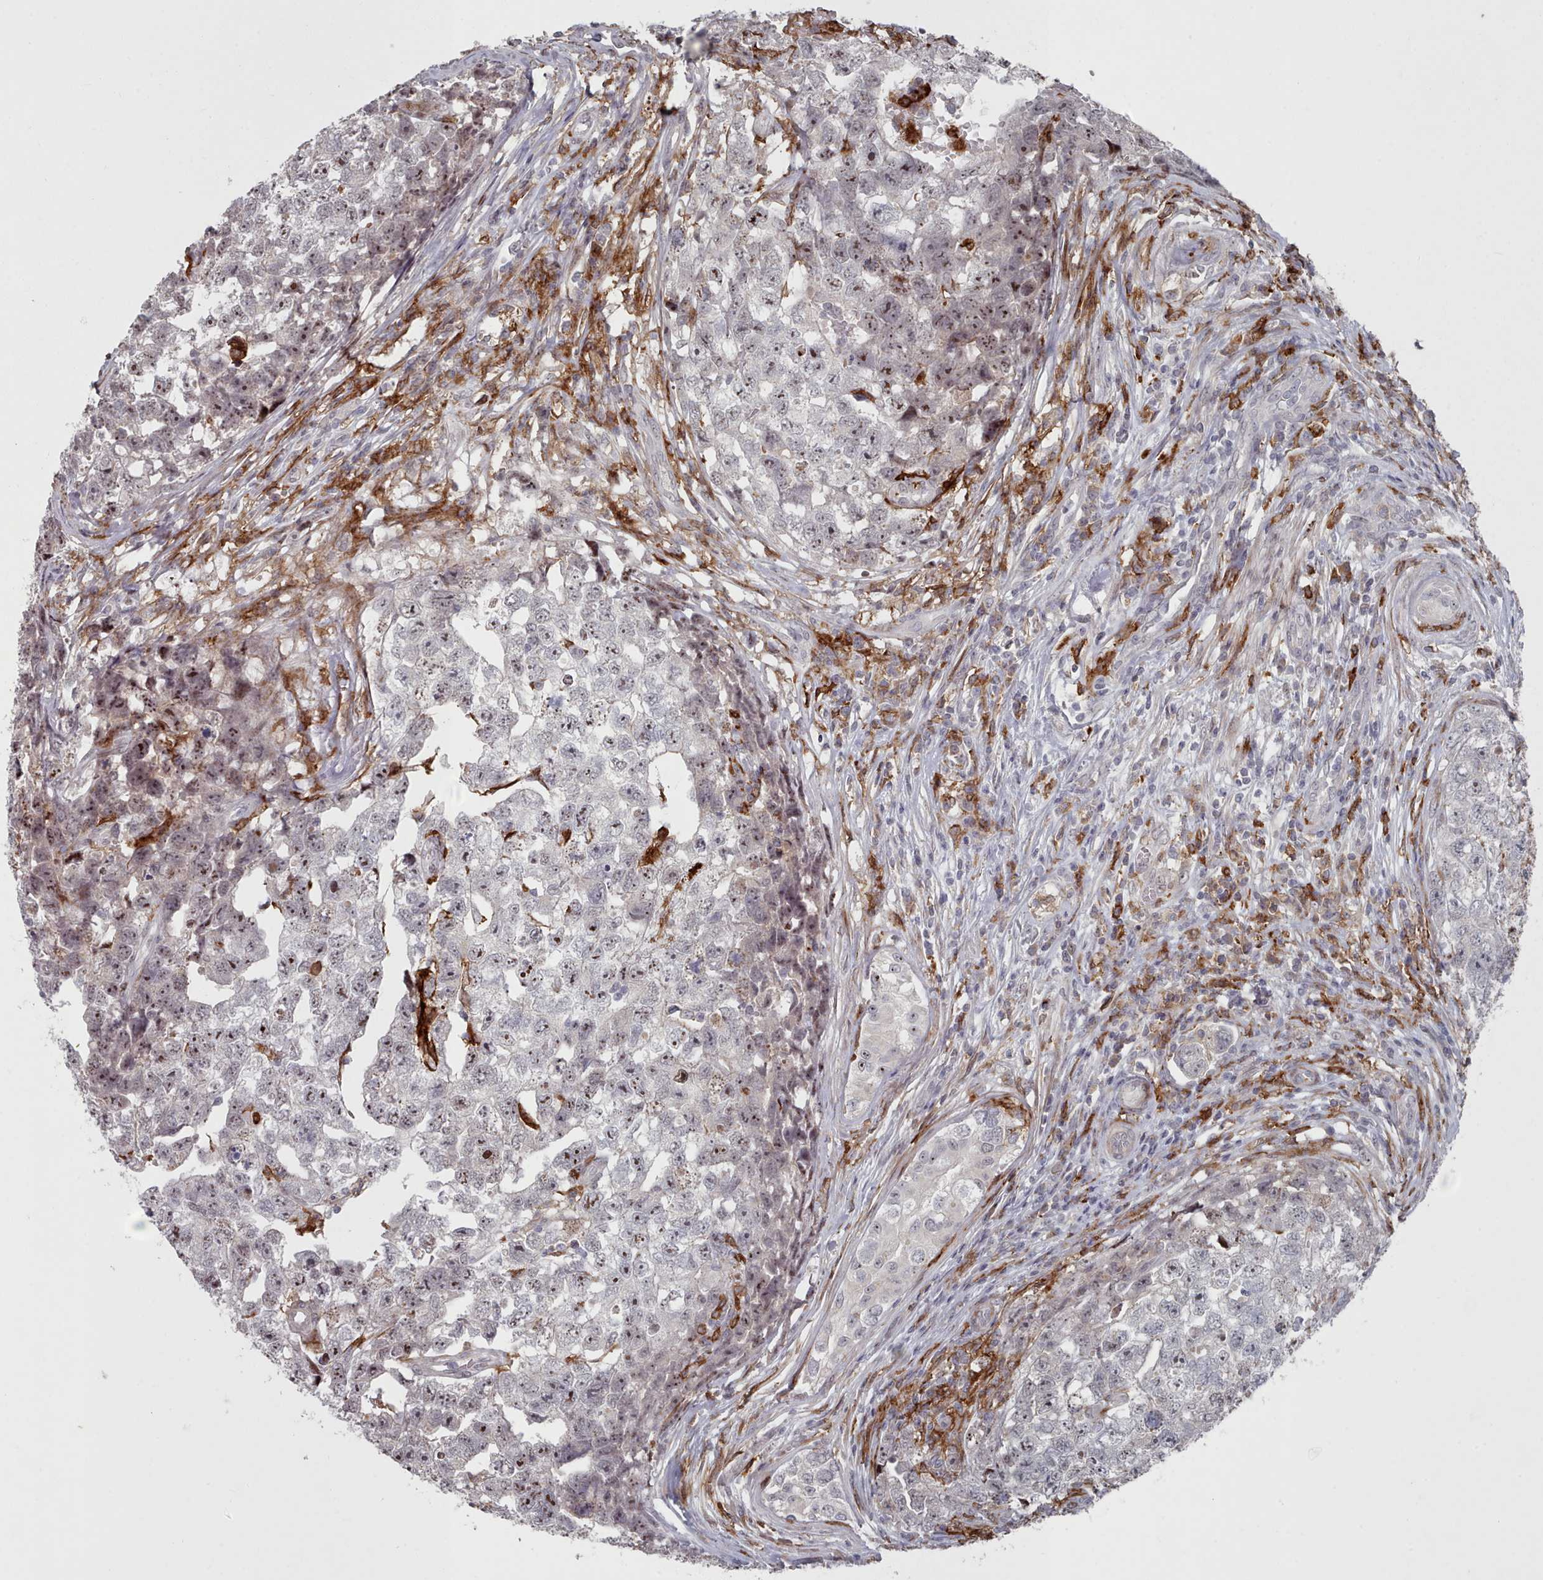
{"staining": {"intensity": "moderate", "quantity": "25%-75%", "location": "nuclear"}, "tissue": "testis cancer", "cell_type": "Tumor cells", "image_type": "cancer", "snomed": [{"axis": "morphology", "description": "Carcinoma, Embryonal, NOS"}, {"axis": "topography", "description": "Testis"}], "caption": "This is a photomicrograph of immunohistochemistry staining of testis cancer (embryonal carcinoma), which shows moderate positivity in the nuclear of tumor cells.", "gene": "COL8A2", "patient": {"sex": "male", "age": 22}}